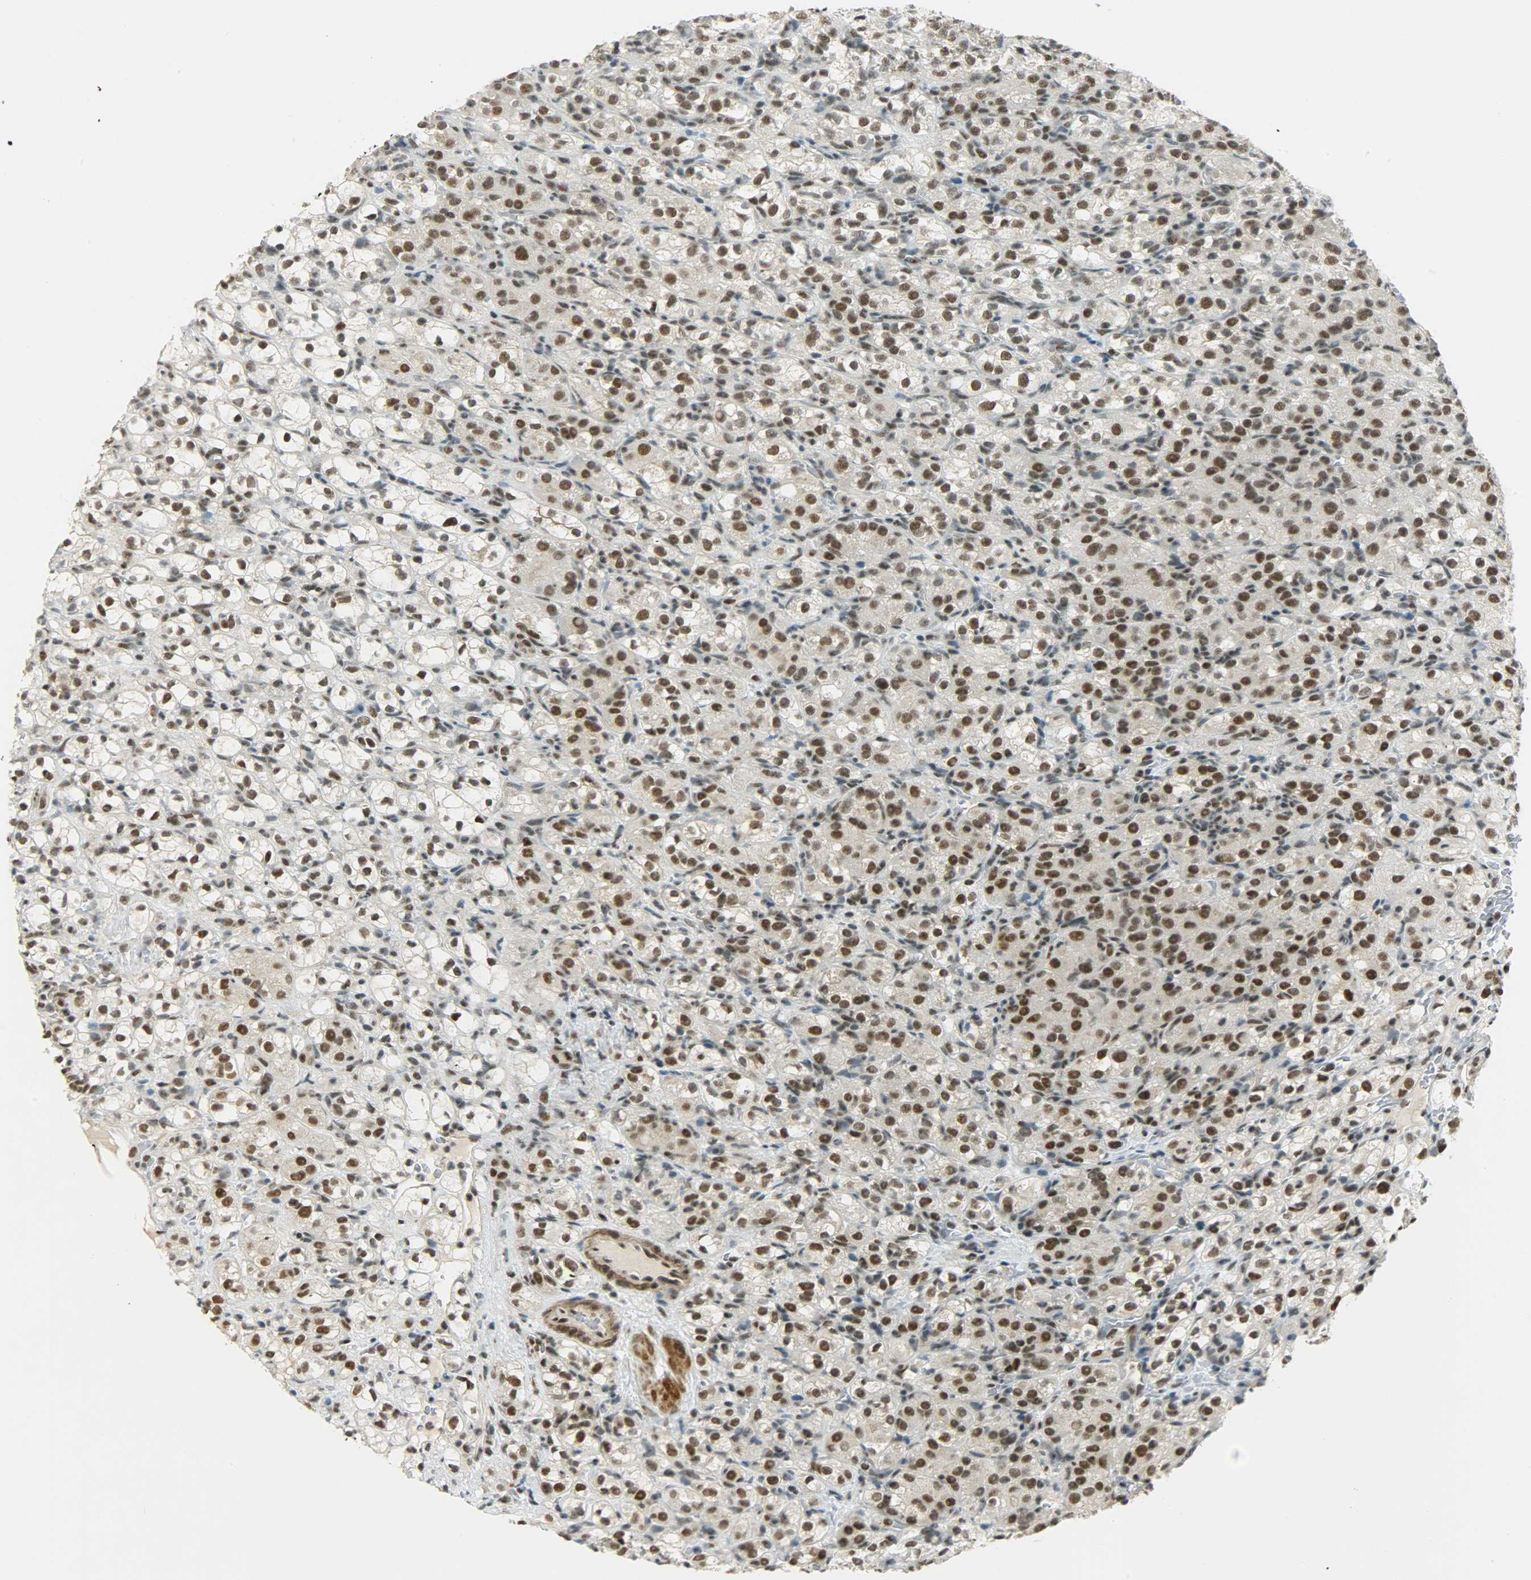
{"staining": {"intensity": "strong", "quantity": ">75%", "location": "nuclear"}, "tissue": "renal cancer", "cell_type": "Tumor cells", "image_type": "cancer", "snomed": [{"axis": "morphology", "description": "Normal tissue, NOS"}, {"axis": "morphology", "description": "Adenocarcinoma, NOS"}, {"axis": "topography", "description": "Kidney"}], "caption": "Human renal cancer (adenocarcinoma) stained with a protein marker shows strong staining in tumor cells.", "gene": "SUGP1", "patient": {"sex": "male", "age": 61}}